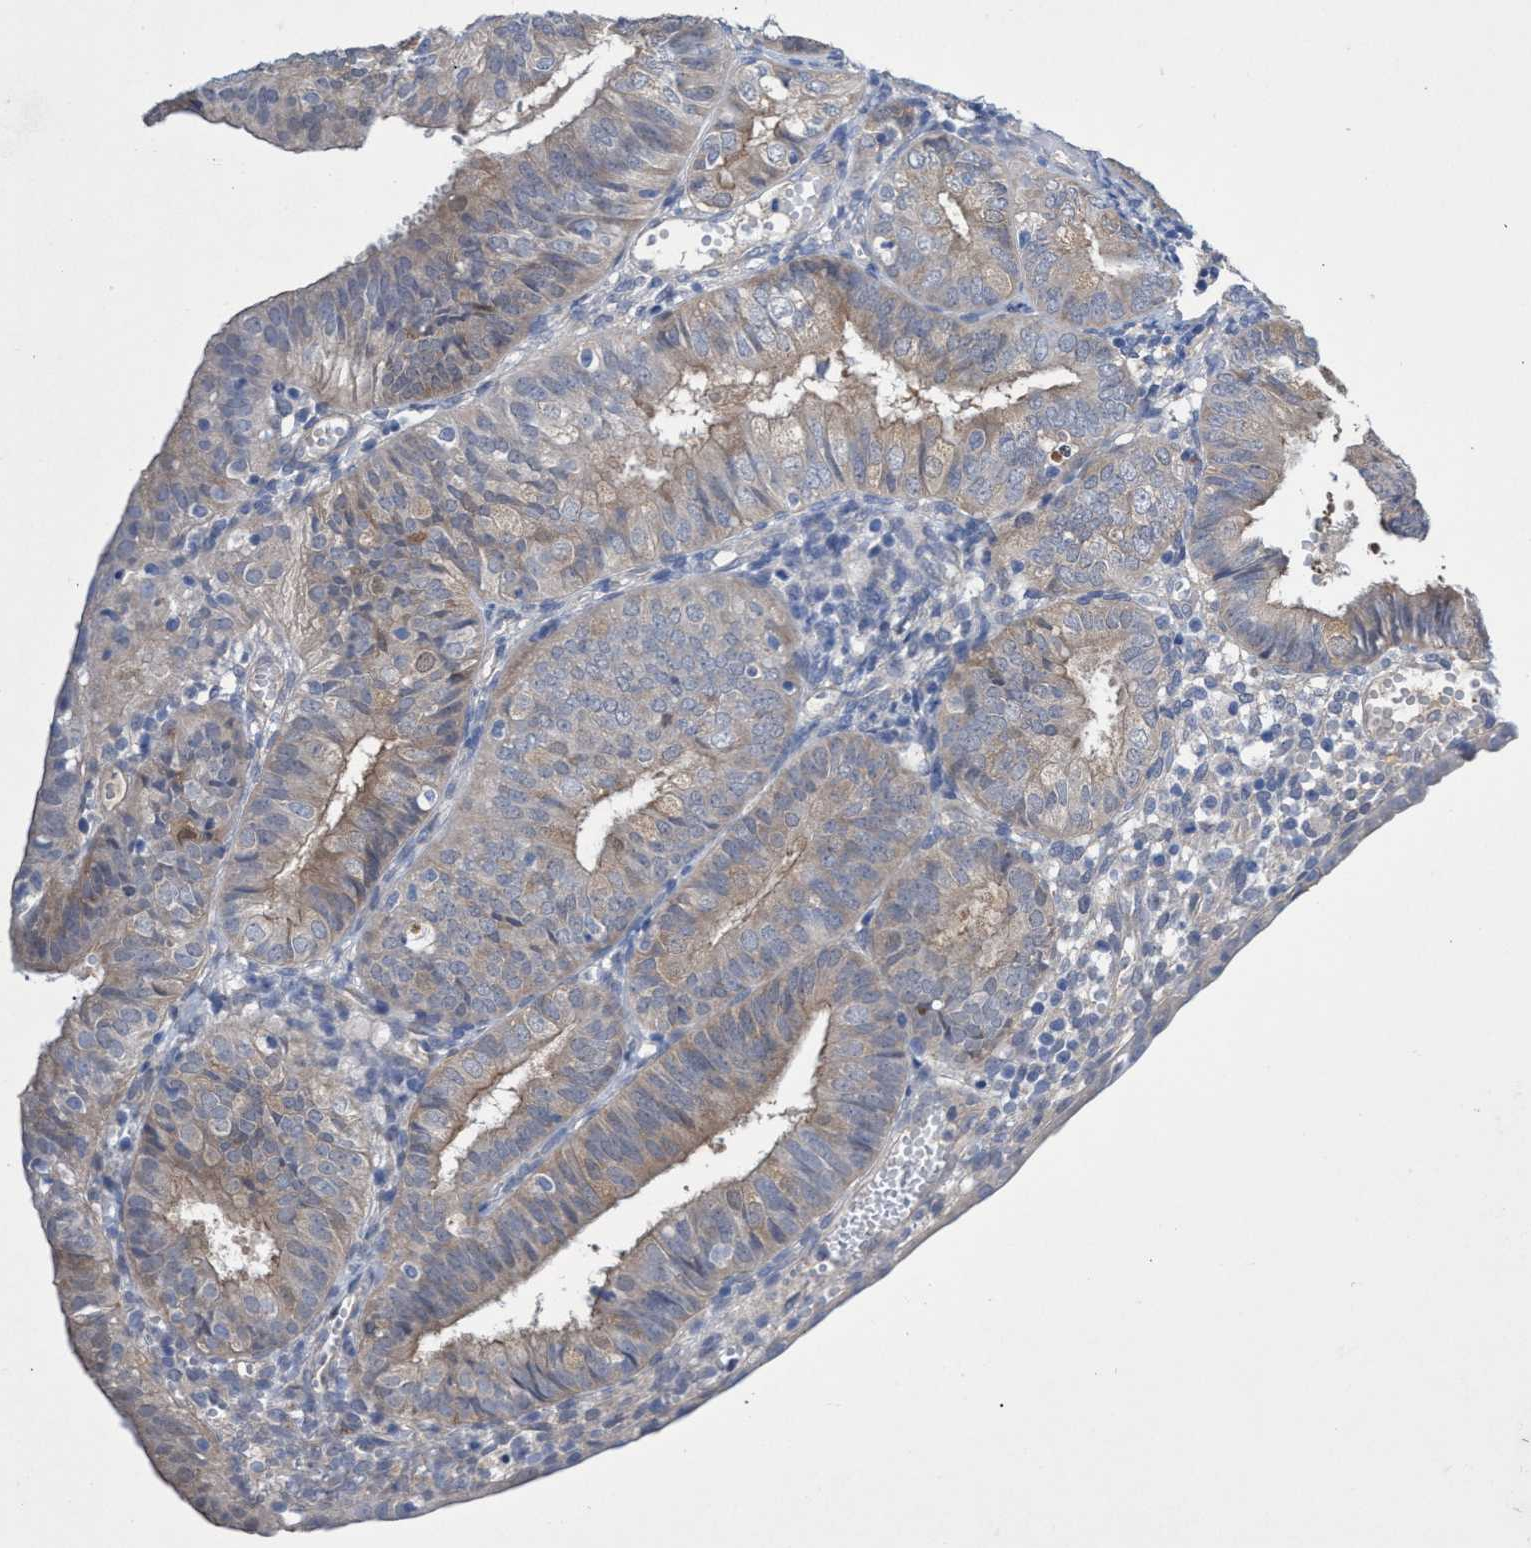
{"staining": {"intensity": "weak", "quantity": ">75%", "location": "cytoplasmic/membranous"}, "tissue": "endometrial cancer", "cell_type": "Tumor cells", "image_type": "cancer", "snomed": [{"axis": "morphology", "description": "Adenocarcinoma, NOS"}, {"axis": "topography", "description": "Endometrium"}], "caption": "DAB (3,3'-diaminobenzidine) immunohistochemical staining of human endometrial cancer (adenocarcinoma) displays weak cytoplasmic/membranous protein staining in approximately >75% of tumor cells.", "gene": "SVEP1", "patient": {"sex": "female", "age": 58}}